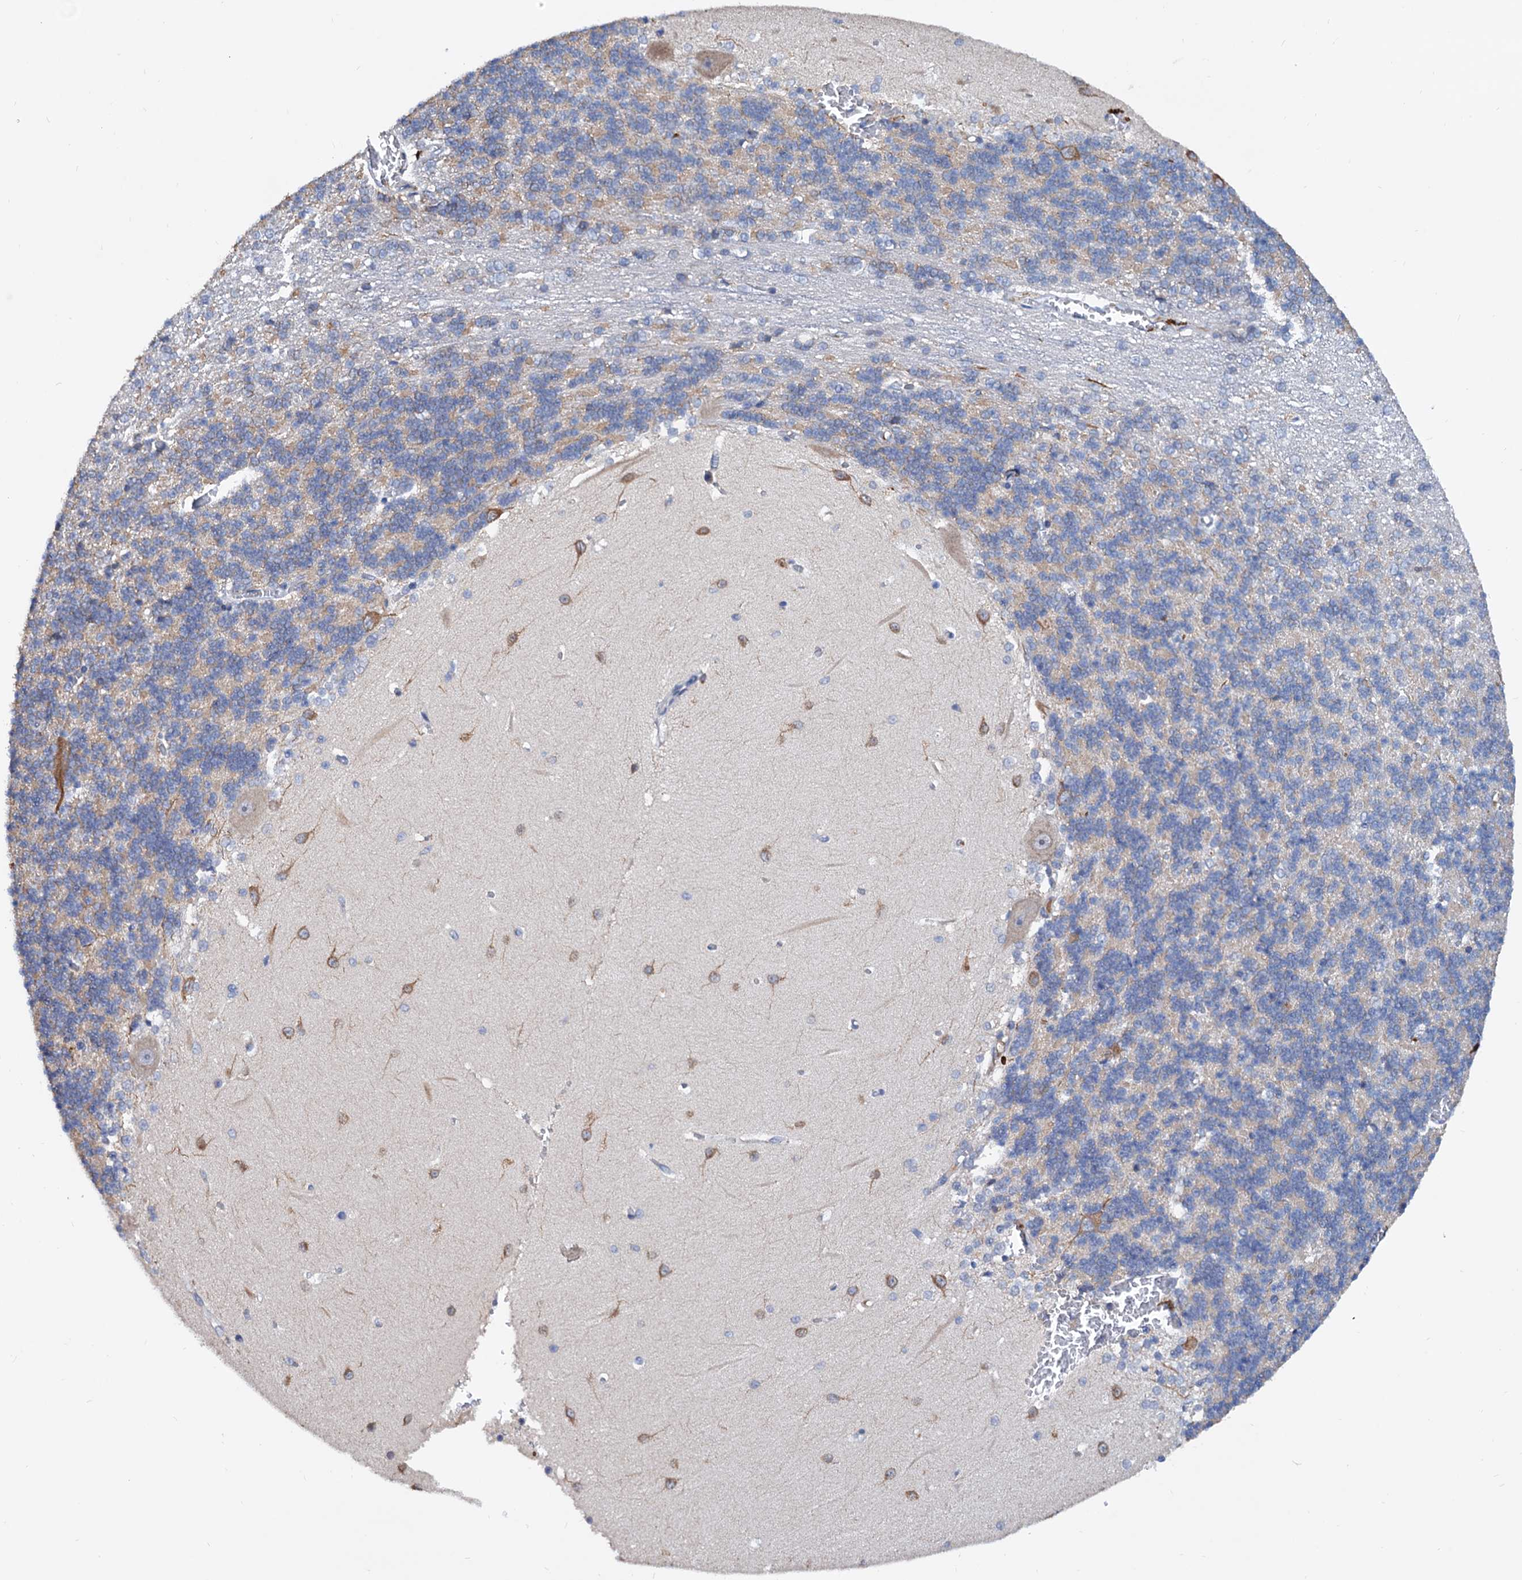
{"staining": {"intensity": "negative", "quantity": "none", "location": "none"}, "tissue": "cerebellum", "cell_type": "Cells in granular layer", "image_type": "normal", "snomed": [{"axis": "morphology", "description": "Normal tissue, NOS"}, {"axis": "topography", "description": "Cerebellum"}], "caption": "IHC of benign human cerebellum shows no positivity in cells in granular layer. (Immunohistochemistry (ihc), brightfield microscopy, high magnification).", "gene": "NPAS4", "patient": {"sex": "male", "age": 37}}